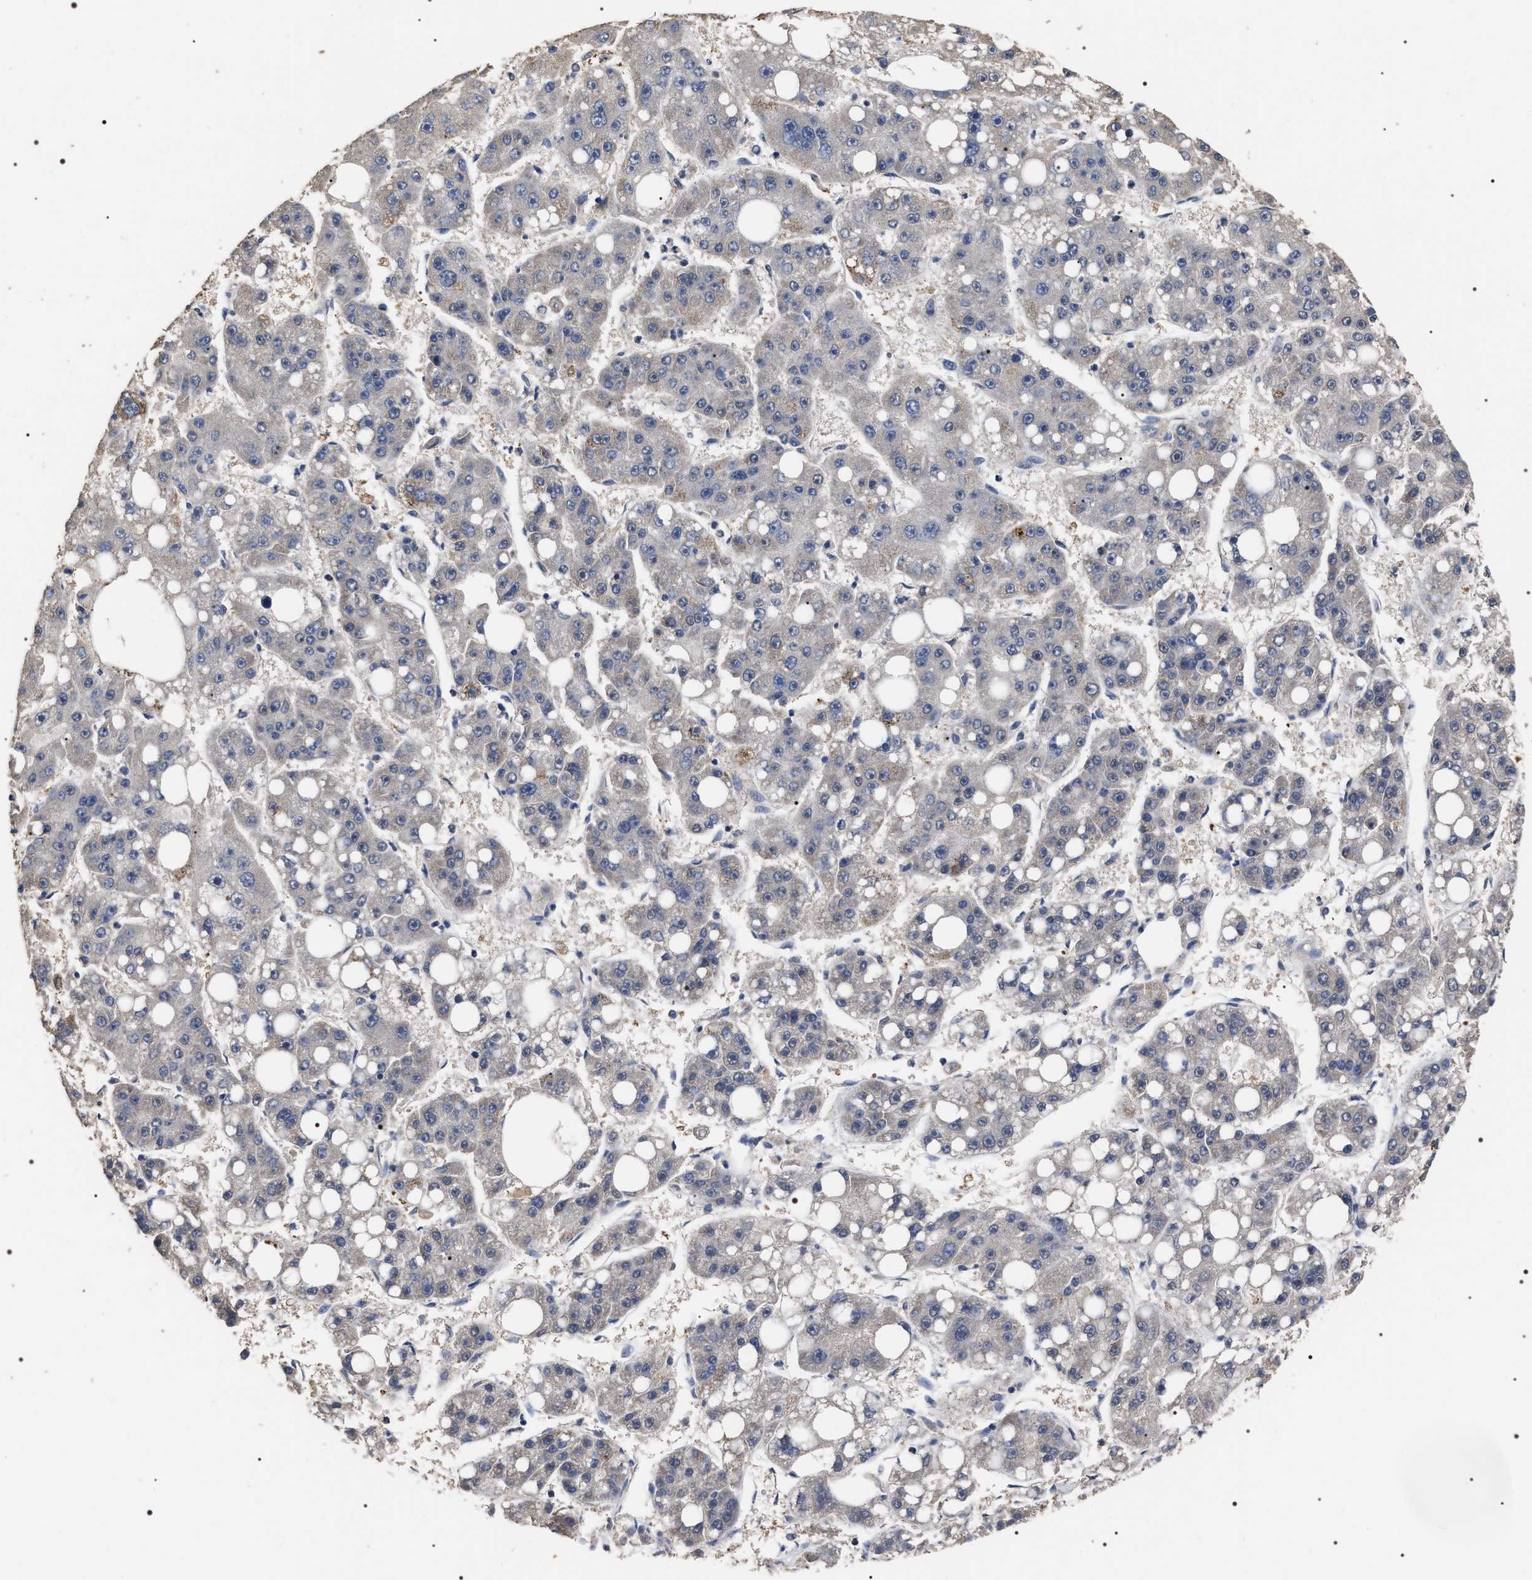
{"staining": {"intensity": "negative", "quantity": "none", "location": "none"}, "tissue": "liver cancer", "cell_type": "Tumor cells", "image_type": "cancer", "snomed": [{"axis": "morphology", "description": "Carcinoma, Hepatocellular, NOS"}, {"axis": "topography", "description": "Liver"}], "caption": "Immunohistochemistry (IHC) image of human liver cancer stained for a protein (brown), which shows no staining in tumor cells.", "gene": "UPF3A", "patient": {"sex": "female", "age": 61}}